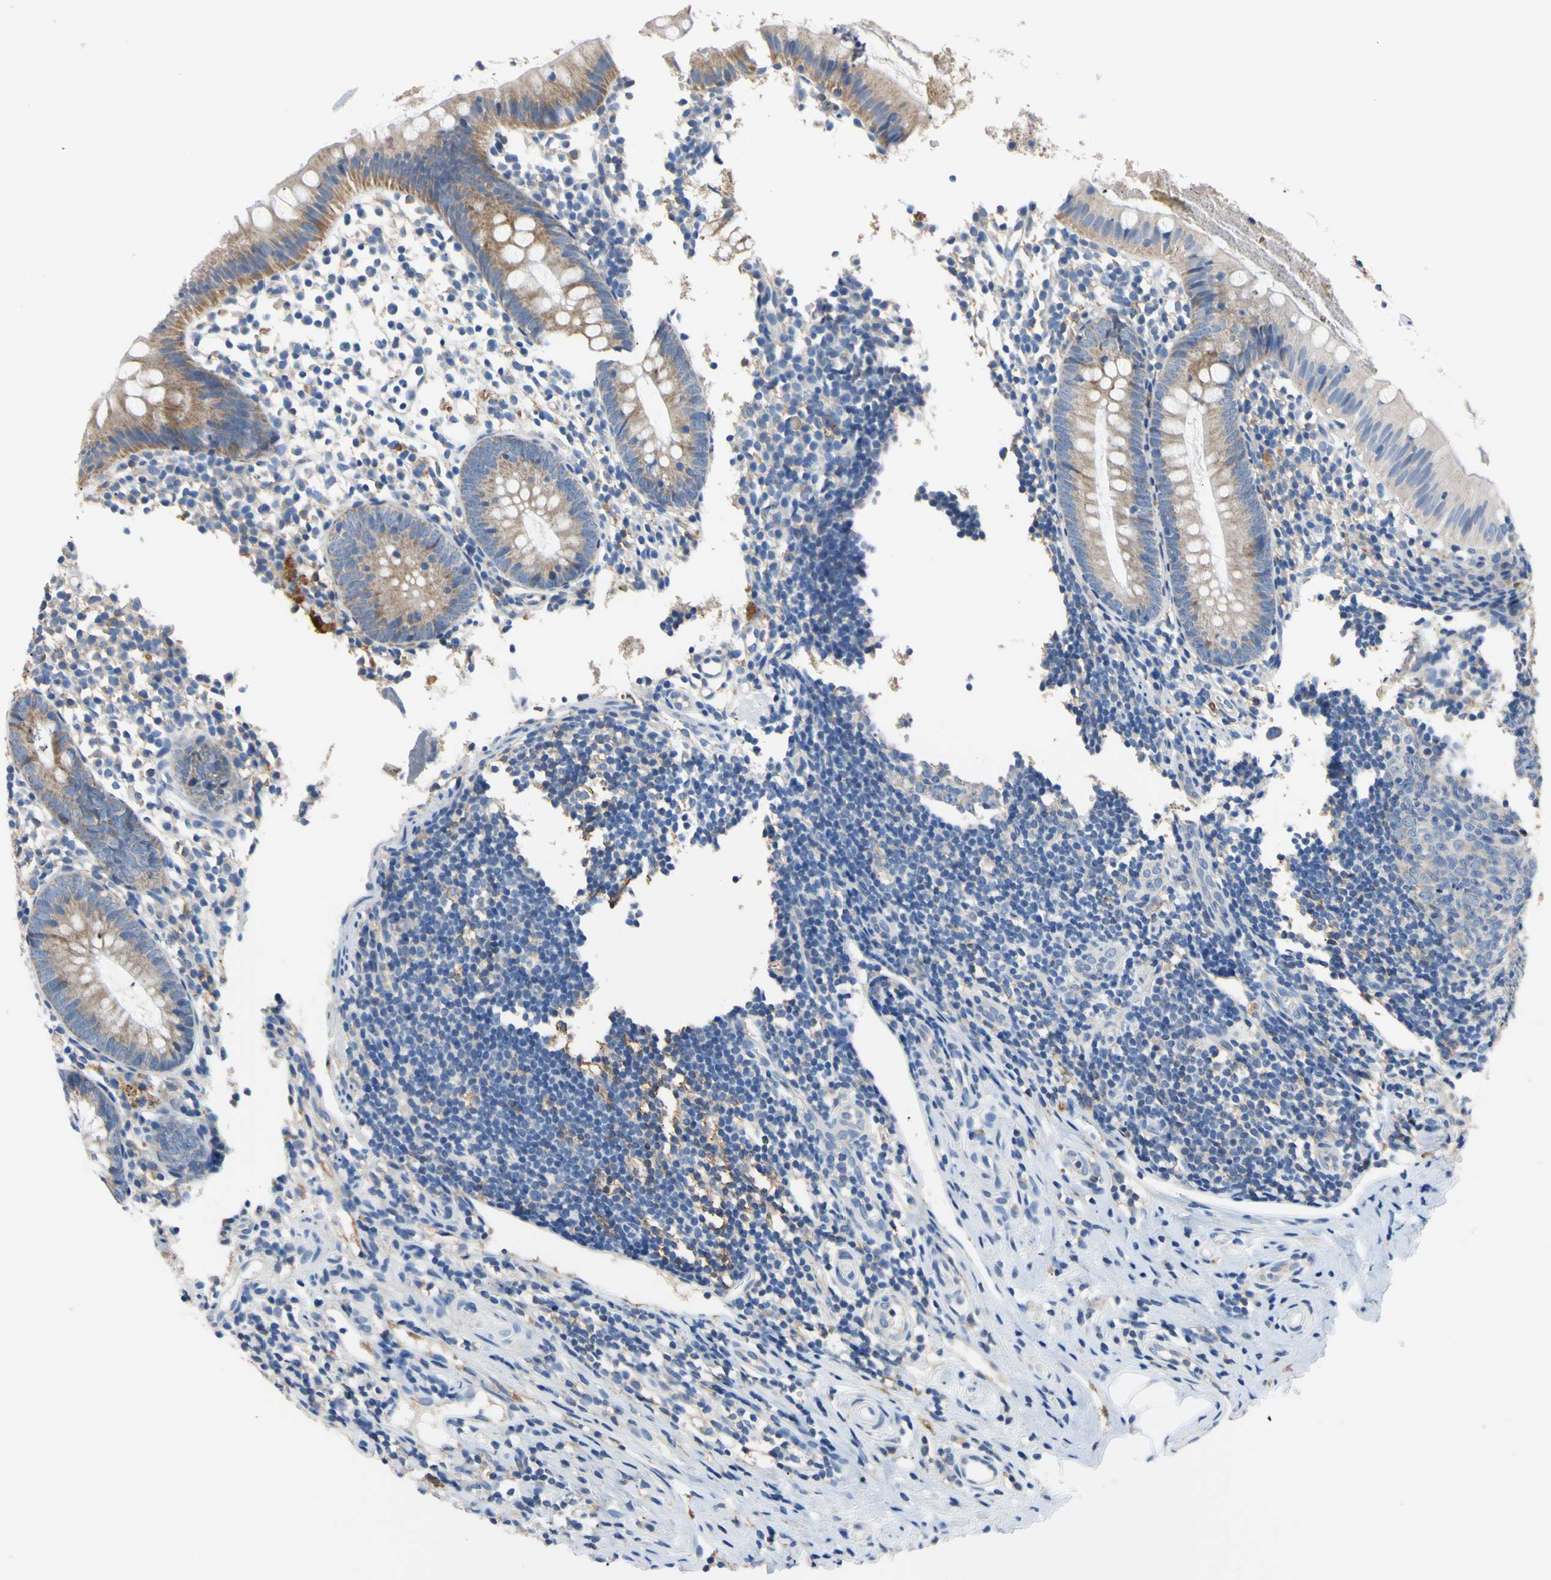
{"staining": {"intensity": "moderate", "quantity": ">75%", "location": "cytoplasmic/membranous"}, "tissue": "appendix", "cell_type": "Glandular cells", "image_type": "normal", "snomed": [{"axis": "morphology", "description": "Normal tissue, NOS"}, {"axis": "topography", "description": "Appendix"}], "caption": "High-magnification brightfield microscopy of unremarkable appendix stained with DAB (brown) and counterstained with hematoxylin (blue). glandular cells exhibit moderate cytoplasmic/membranous positivity is seen in about>75% of cells. Nuclei are stained in blue.", "gene": "PNKD", "patient": {"sex": "female", "age": 20}}